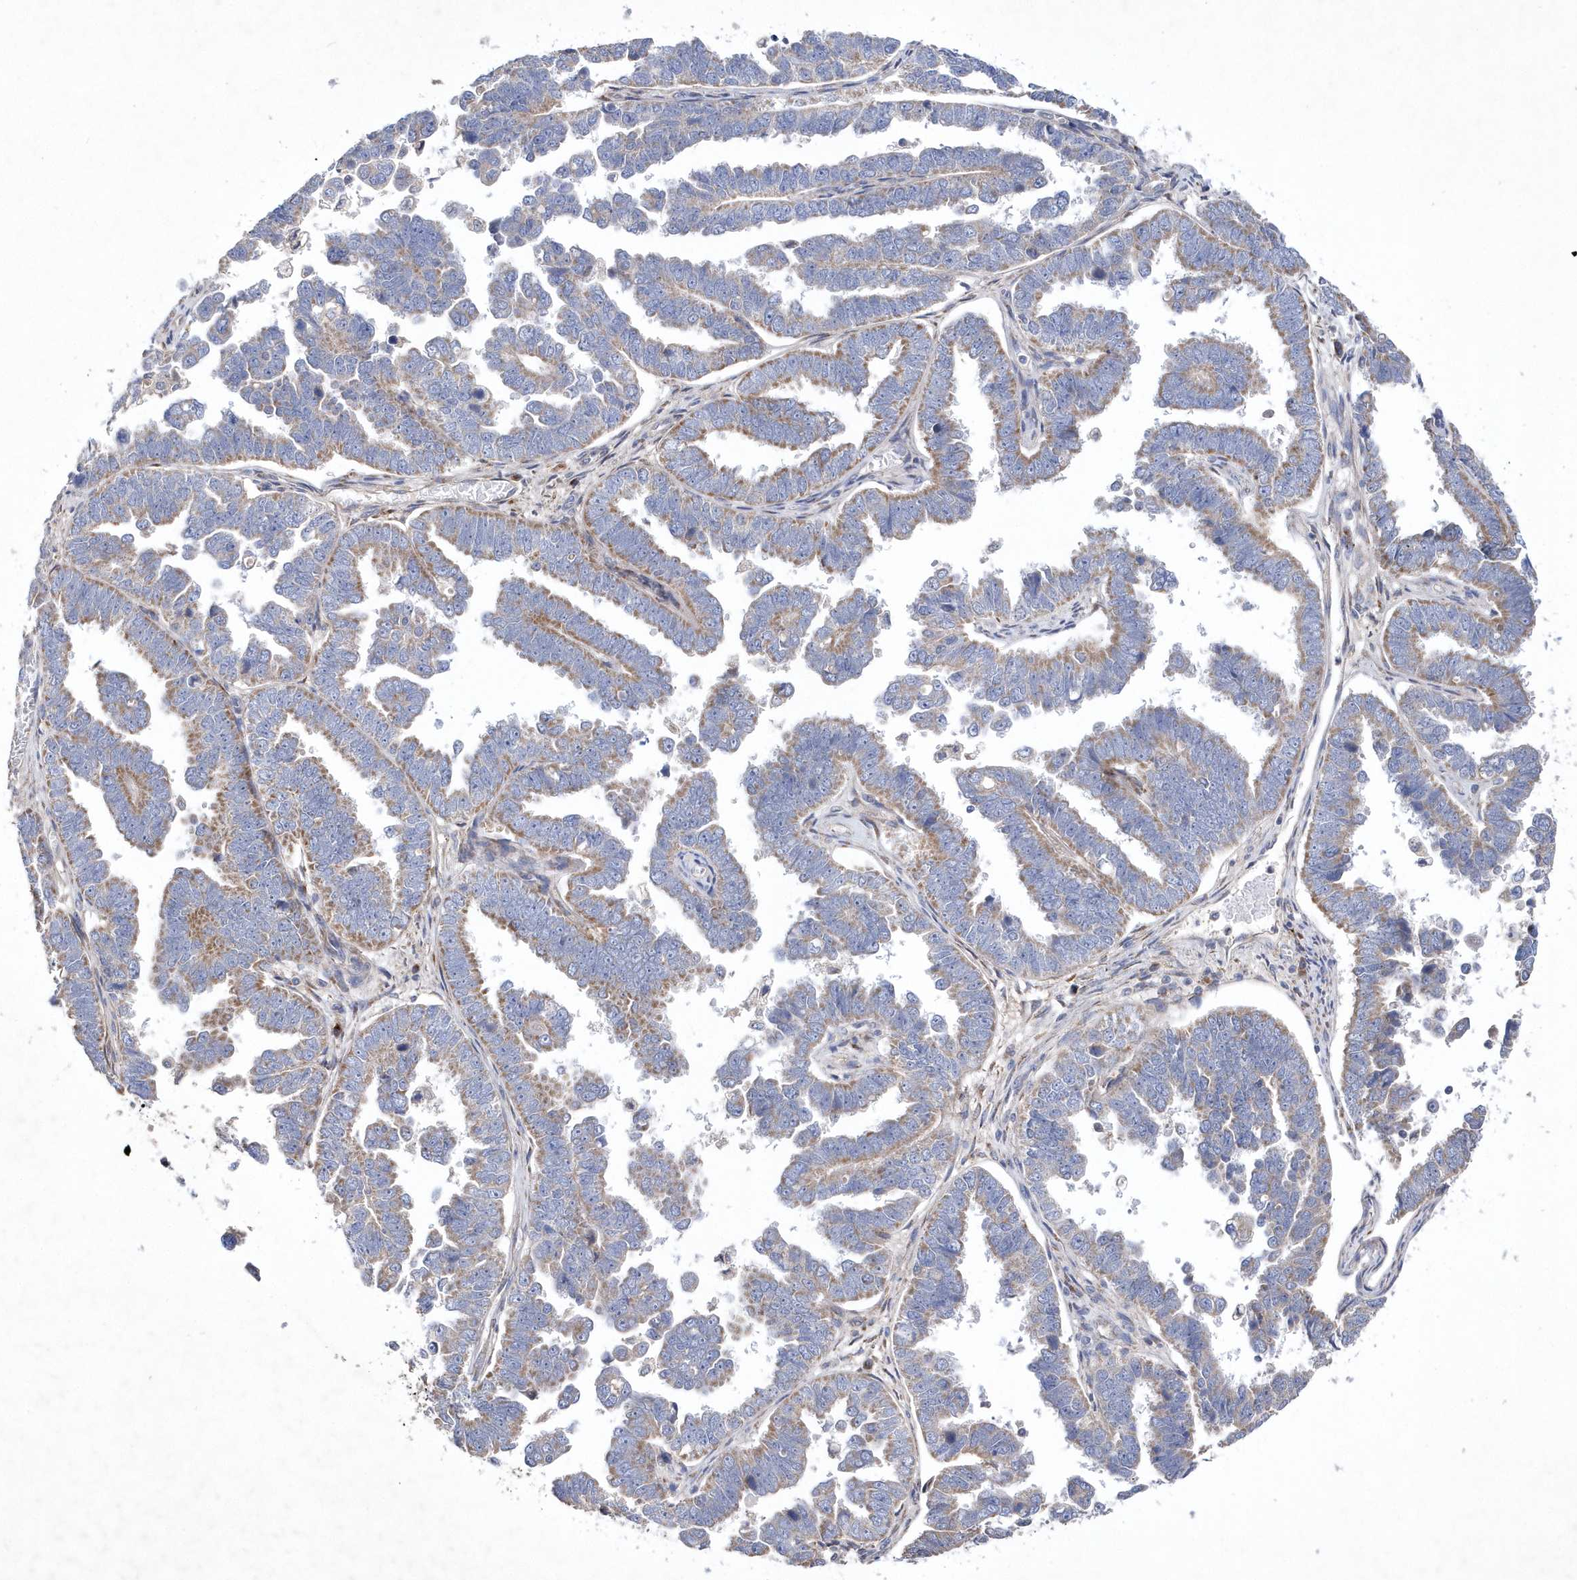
{"staining": {"intensity": "moderate", "quantity": "25%-75%", "location": "cytoplasmic/membranous"}, "tissue": "endometrial cancer", "cell_type": "Tumor cells", "image_type": "cancer", "snomed": [{"axis": "morphology", "description": "Adenocarcinoma, NOS"}, {"axis": "topography", "description": "Endometrium"}], "caption": "Approximately 25%-75% of tumor cells in endometrial adenocarcinoma display moderate cytoplasmic/membranous protein expression as visualized by brown immunohistochemical staining.", "gene": "METTL8", "patient": {"sex": "female", "age": 75}}